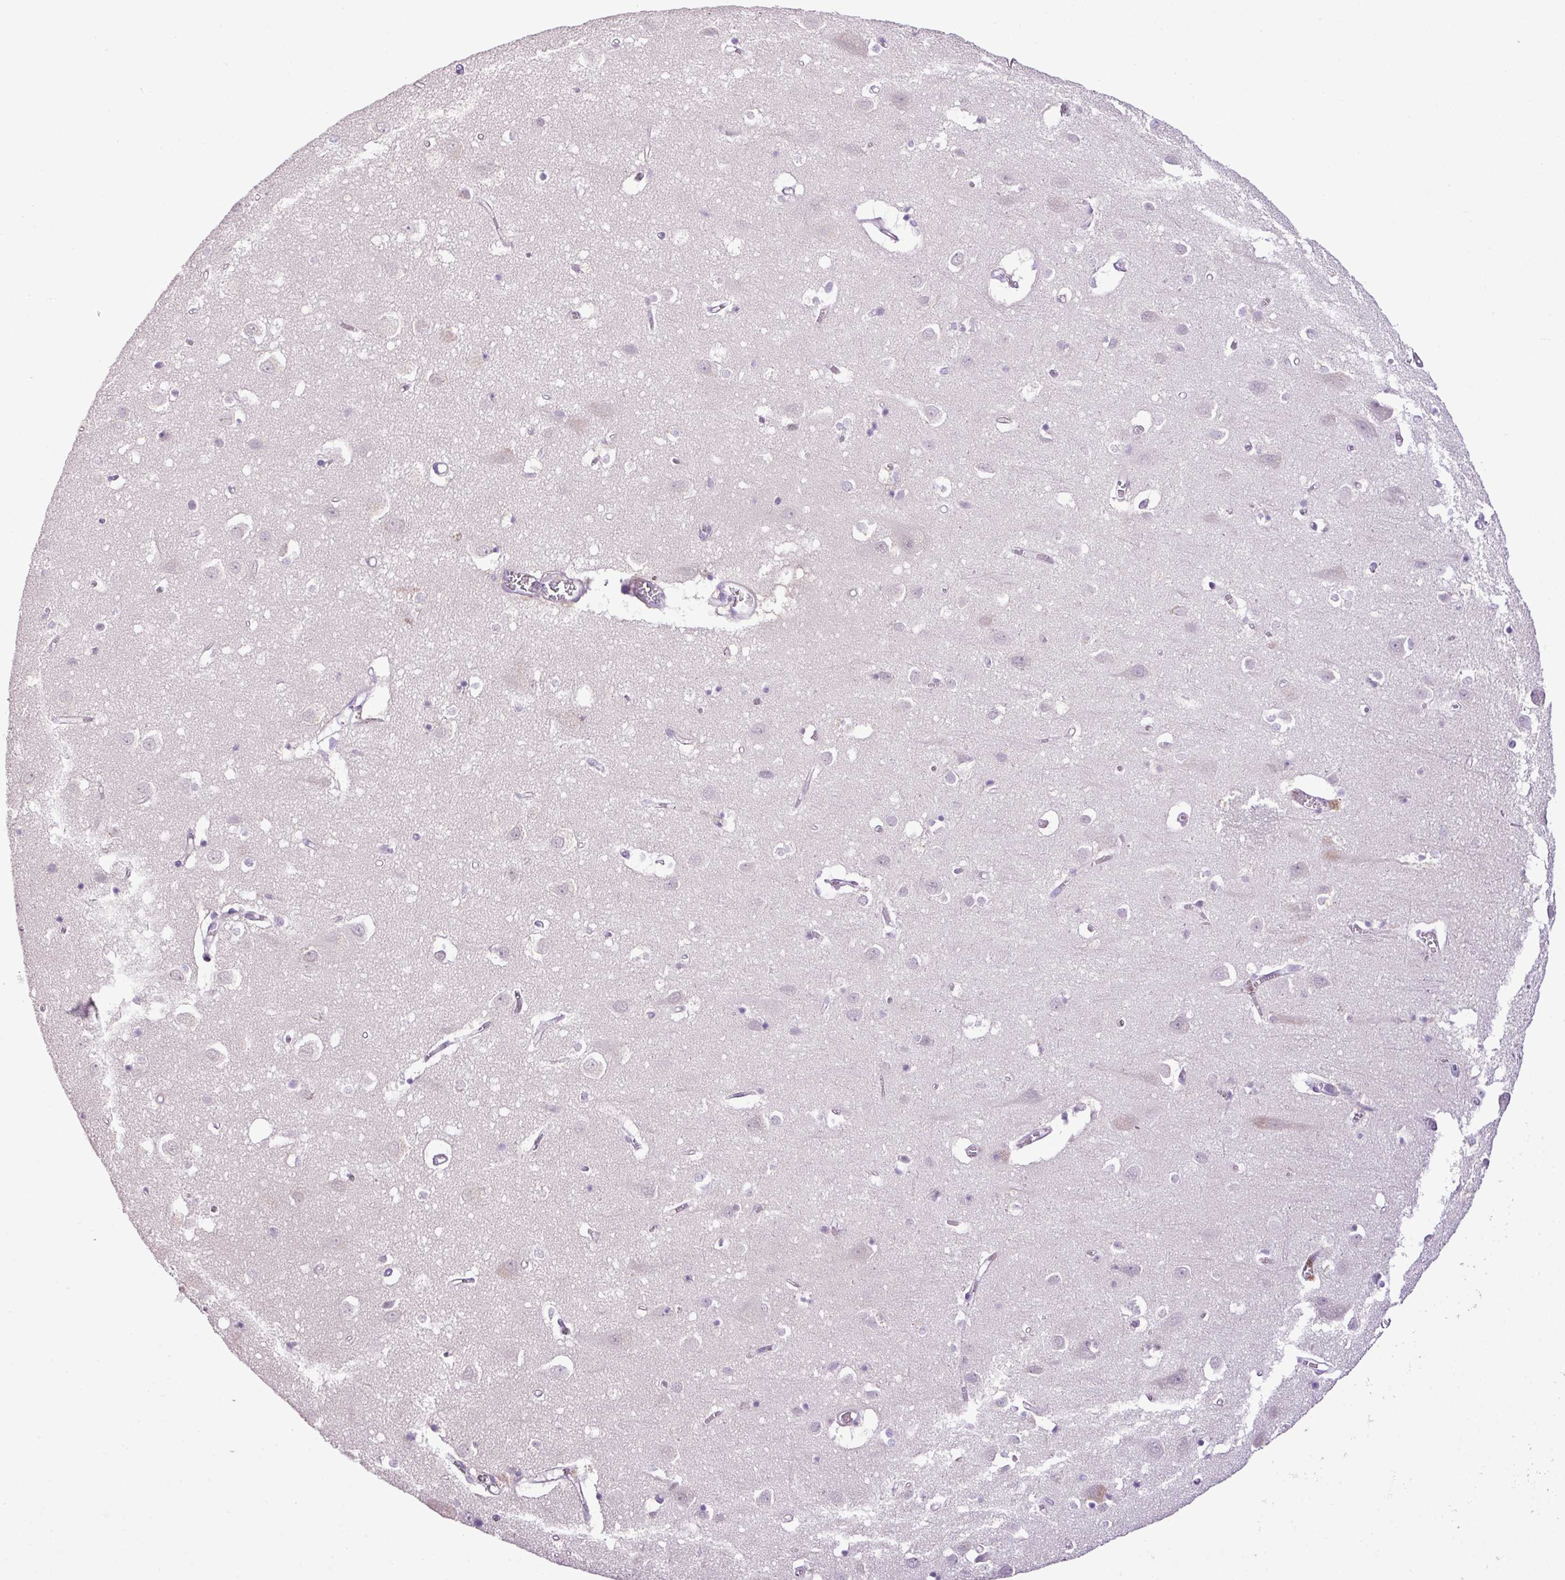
{"staining": {"intensity": "negative", "quantity": "none", "location": "none"}, "tissue": "cerebral cortex", "cell_type": "Endothelial cells", "image_type": "normal", "snomed": [{"axis": "morphology", "description": "Normal tissue, NOS"}, {"axis": "topography", "description": "Cerebral cortex"}], "caption": "Histopathology image shows no protein expression in endothelial cells of normal cerebral cortex.", "gene": "HTR3E", "patient": {"sex": "male", "age": 70}}